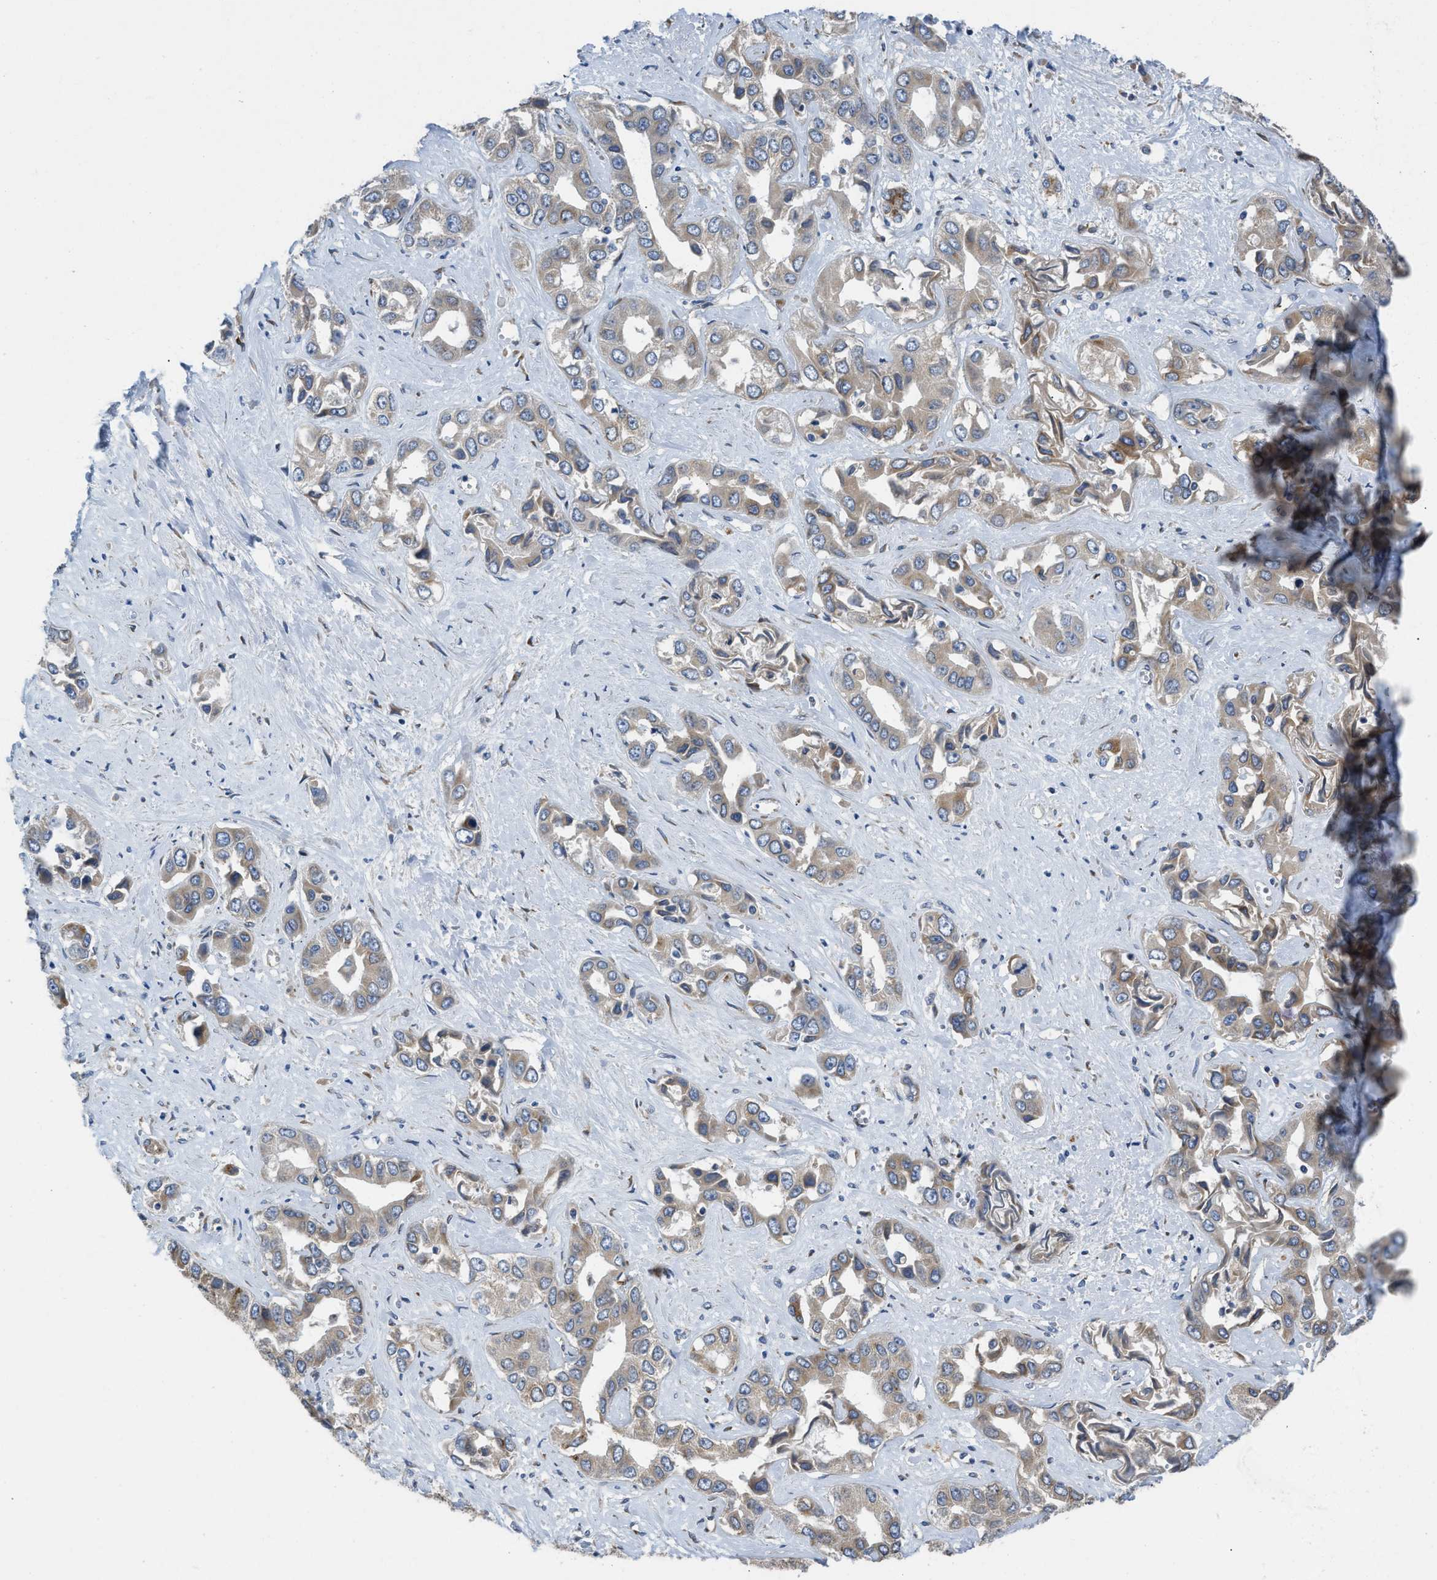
{"staining": {"intensity": "weak", "quantity": "<25%", "location": "cytoplasmic/membranous"}, "tissue": "liver cancer", "cell_type": "Tumor cells", "image_type": "cancer", "snomed": [{"axis": "morphology", "description": "Cholangiocarcinoma"}, {"axis": "topography", "description": "Liver"}], "caption": "Photomicrograph shows no protein staining in tumor cells of liver cholangiocarcinoma tissue. (Stains: DAB (3,3'-diaminobenzidine) IHC with hematoxylin counter stain, Microscopy: brightfield microscopy at high magnification).", "gene": "GGCX", "patient": {"sex": "female", "age": 52}}